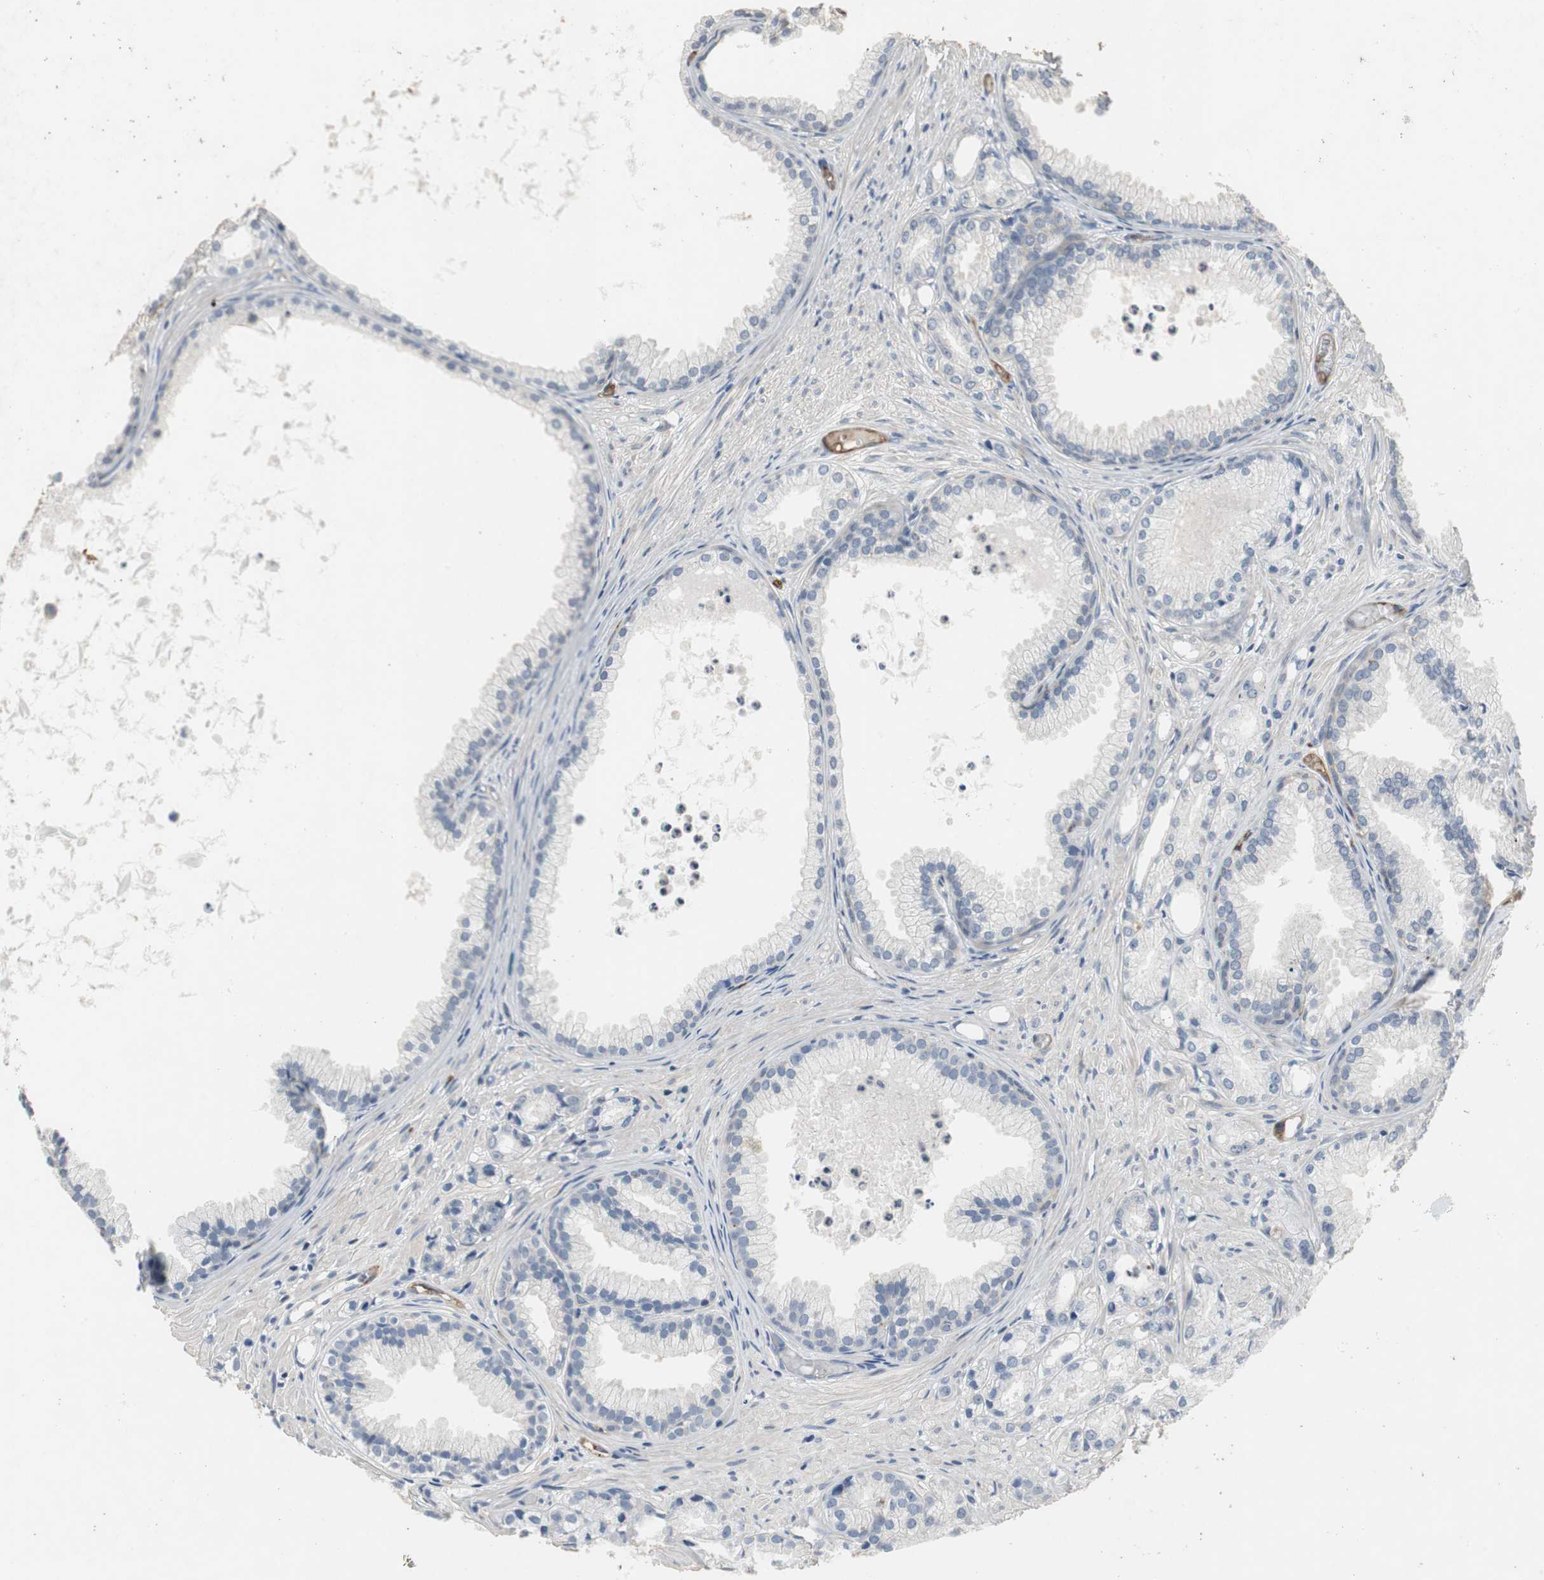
{"staining": {"intensity": "negative", "quantity": "none", "location": "none"}, "tissue": "prostate cancer", "cell_type": "Tumor cells", "image_type": "cancer", "snomed": [{"axis": "morphology", "description": "Adenocarcinoma, Low grade"}, {"axis": "topography", "description": "Prostate"}], "caption": "The micrograph reveals no significant staining in tumor cells of prostate cancer.", "gene": "ALPL", "patient": {"sex": "male", "age": 72}}